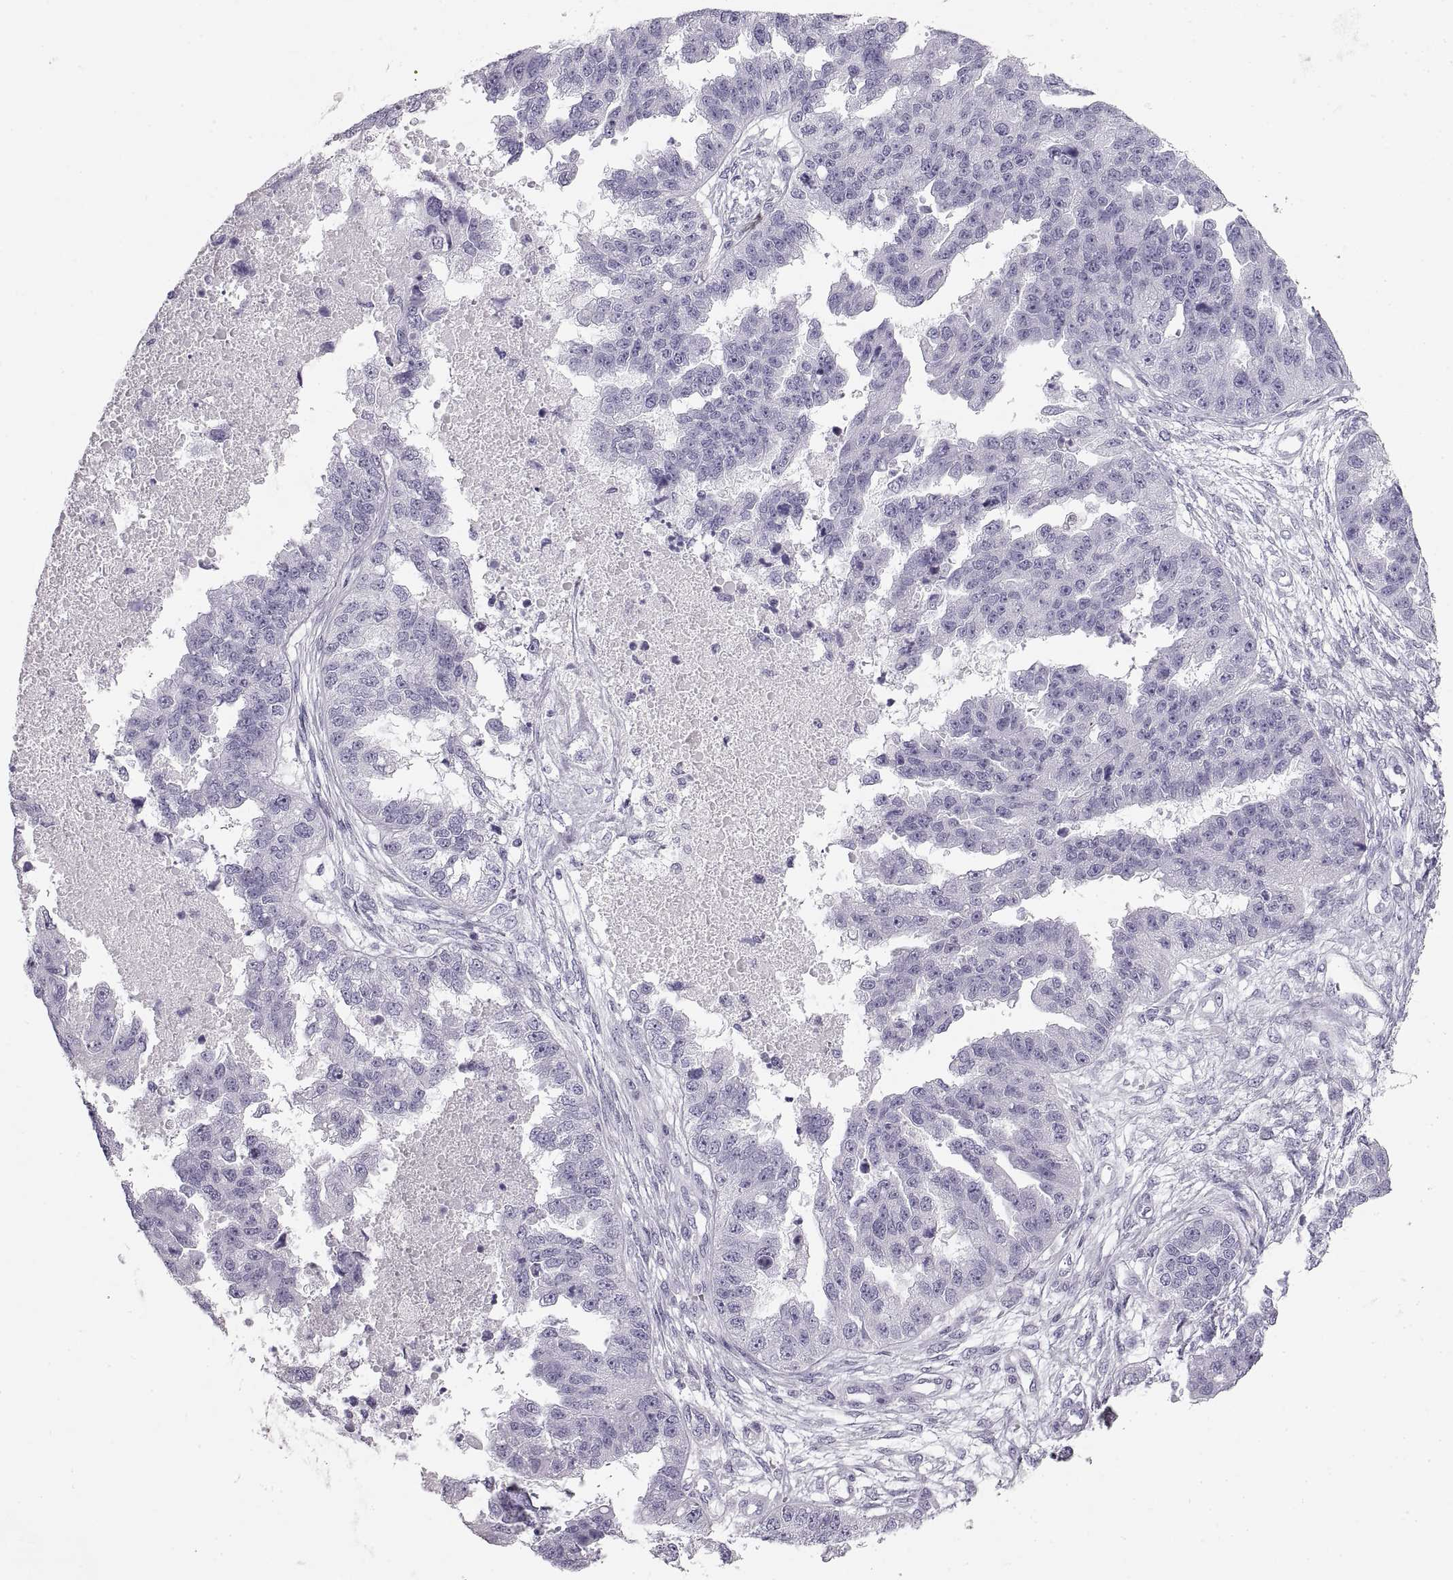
{"staining": {"intensity": "negative", "quantity": "none", "location": "none"}, "tissue": "ovarian cancer", "cell_type": "Tumor cells", "image_type": "cancer", "snomed": [{"axis": "morphology", "description": "Cystadenocarcinoma, serous, NOS"}, {"axis": "topography", "description": "Ovary"}], "caption": "A histopathology image of serous cystadenocarcinoma (ovarian) stained for a protein demonstrates no brown staining in tumor cells.", "gene": "CRYAA", "patient": {"sex": "female", "age": 58}}